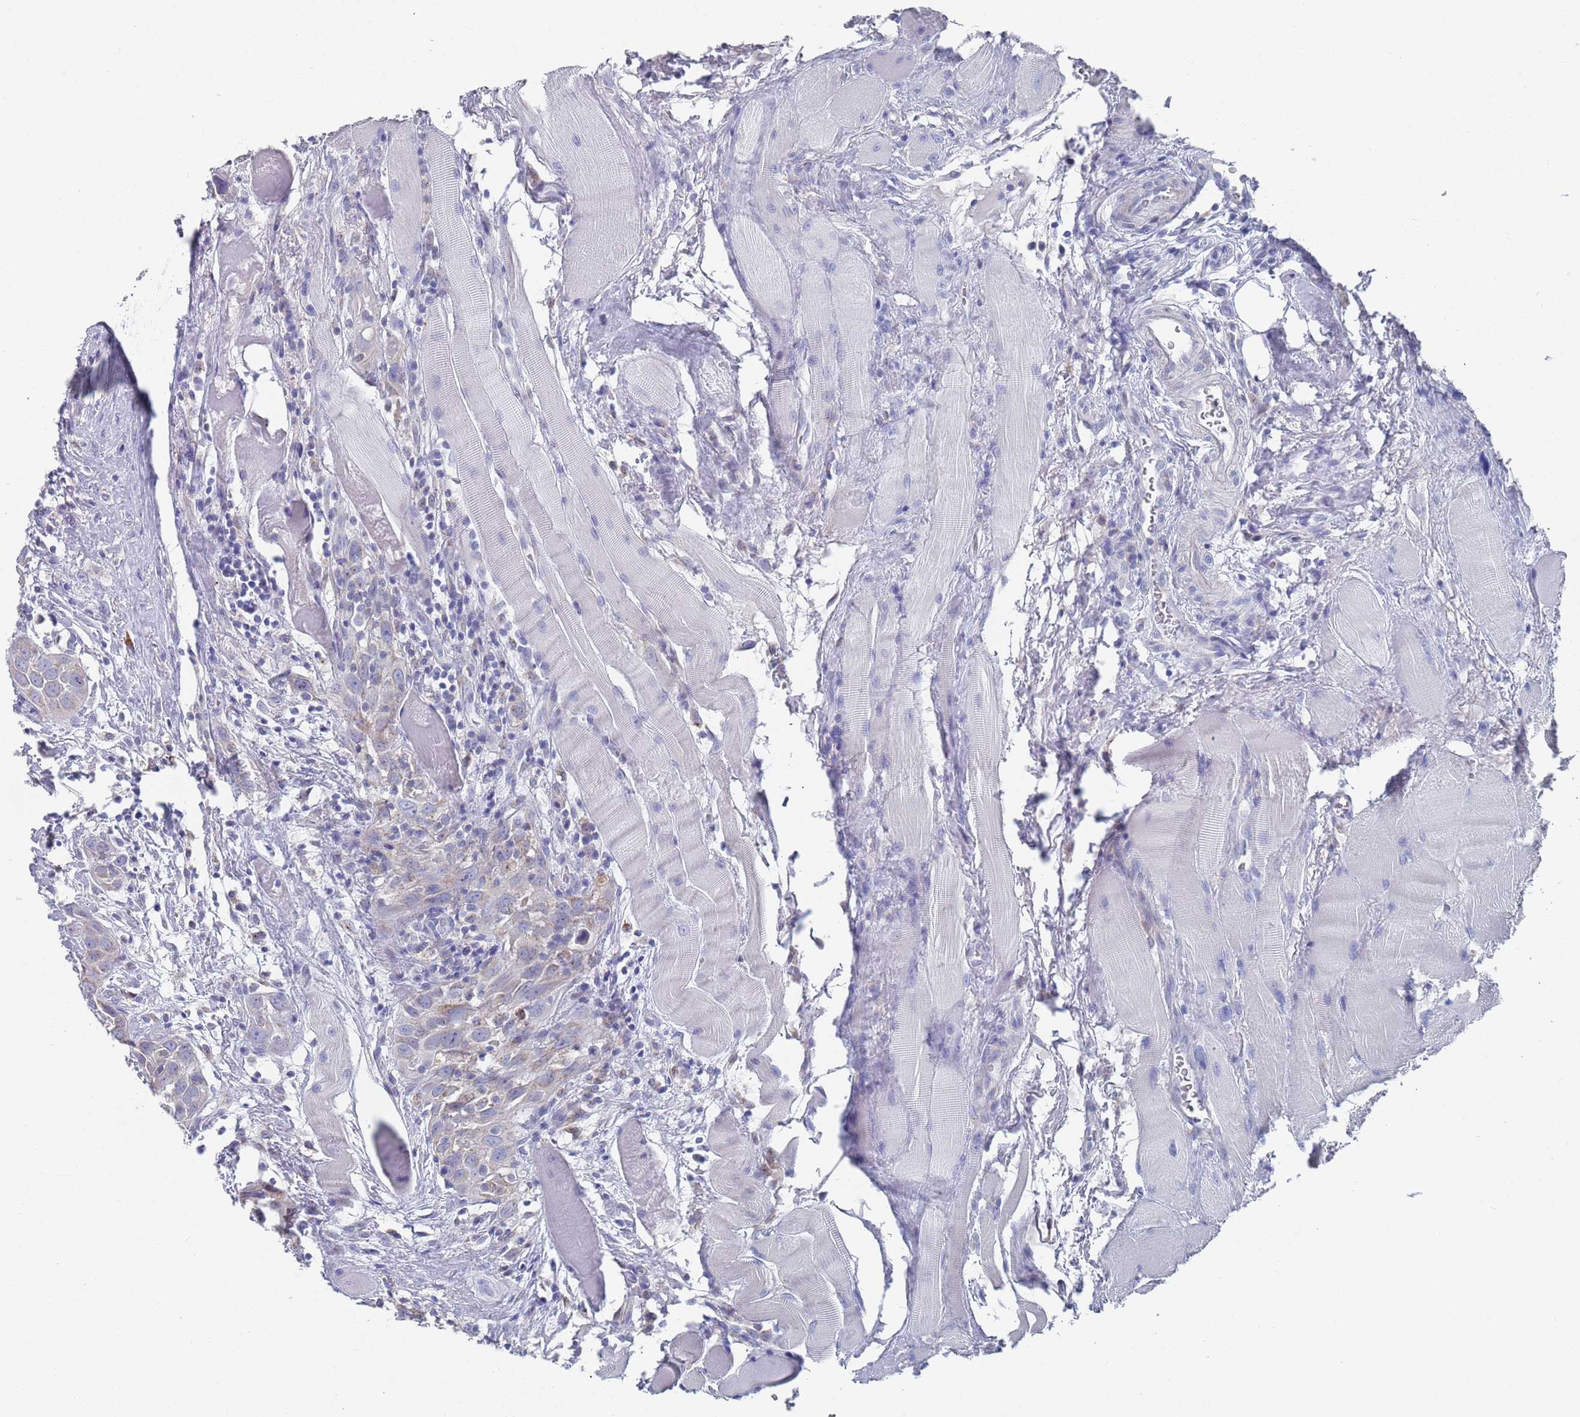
{"staining": {"intensity": "negative", "quantity": "none", "location": "none"}, "tissue": "head and neck cancer", "cell_type": "Tumor cells", "image_type": "cancer", "snomed": [{"axis": "morphology", "description": "Squamous cell carcinoma, NOS"}, {"axis": "topography", "description": "Oral tissue"}, {"axis": "topography", "description": "Head-Neck"}], "caption": "Immunohistochemistry (IHC) image of neoplastic tissue: squamous cell carcinoma (head and neck) stained with DAB exhibits no significant protein positivity in tumor cells.", "gene": "MAT1A", "patient": {"sex": "female", "age": 50}}